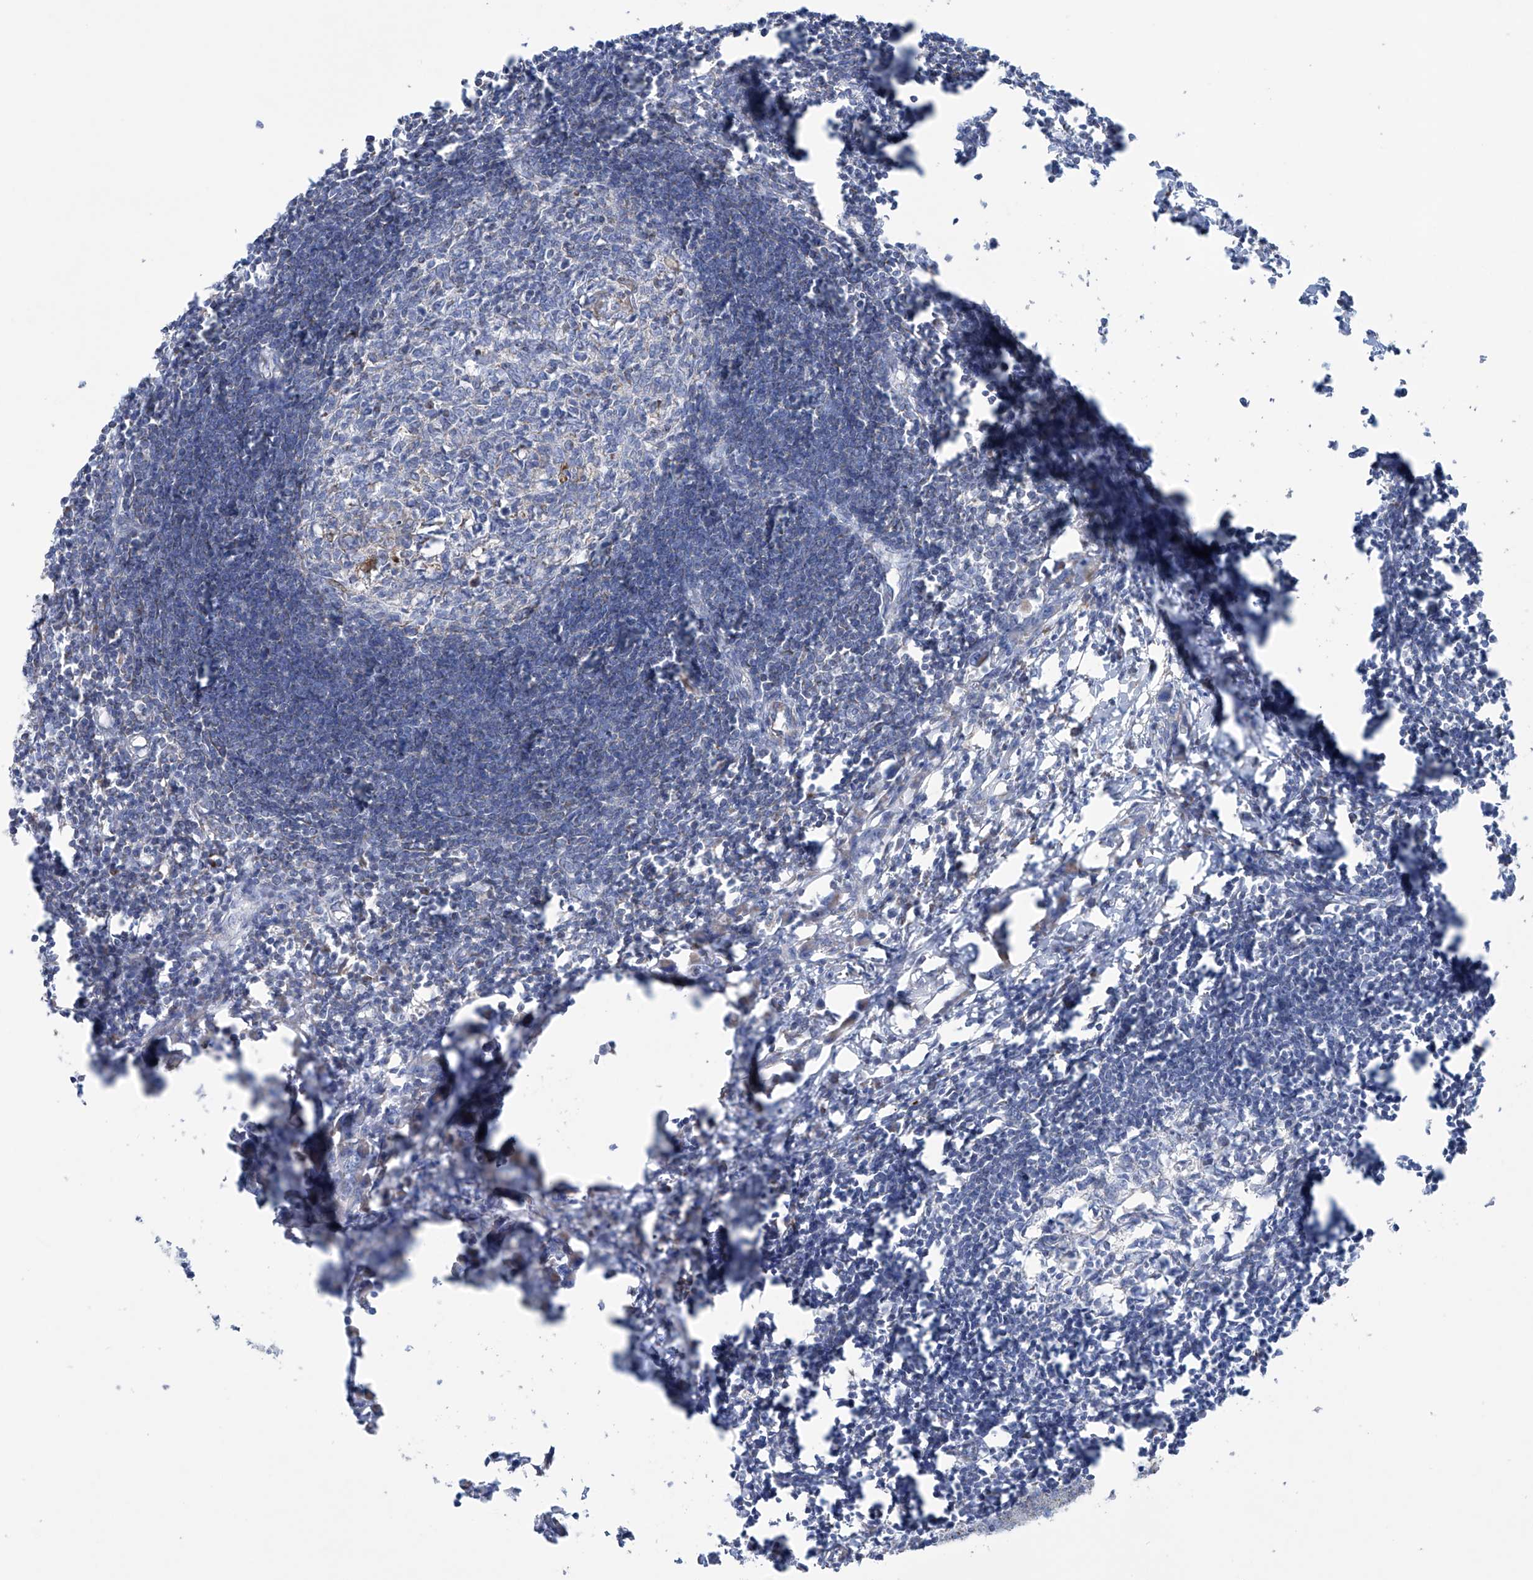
{"staining": {"intensity": "weak", "quantity": "<25%", "location": "cytoplasmic/membranous"}, "tissue": "lymph node", "cell_type": "Germinal center cells", "image_type": "normal", "snomed": [{"axis": "morphology", "description": "Normal tissue, NOS"}, {"axis": "morphology", "description": "Malignant melanoma, Metastatic site"}, {"axis": "topography", "description": "Lymph node"}], "caption": "A high-resolution image shows IHC staining of benign lymph node, which exhibits no significant staining in germinal center cells.", "gene": "ALDH6A1", "patient": {"sex": "male", "age": 41}}